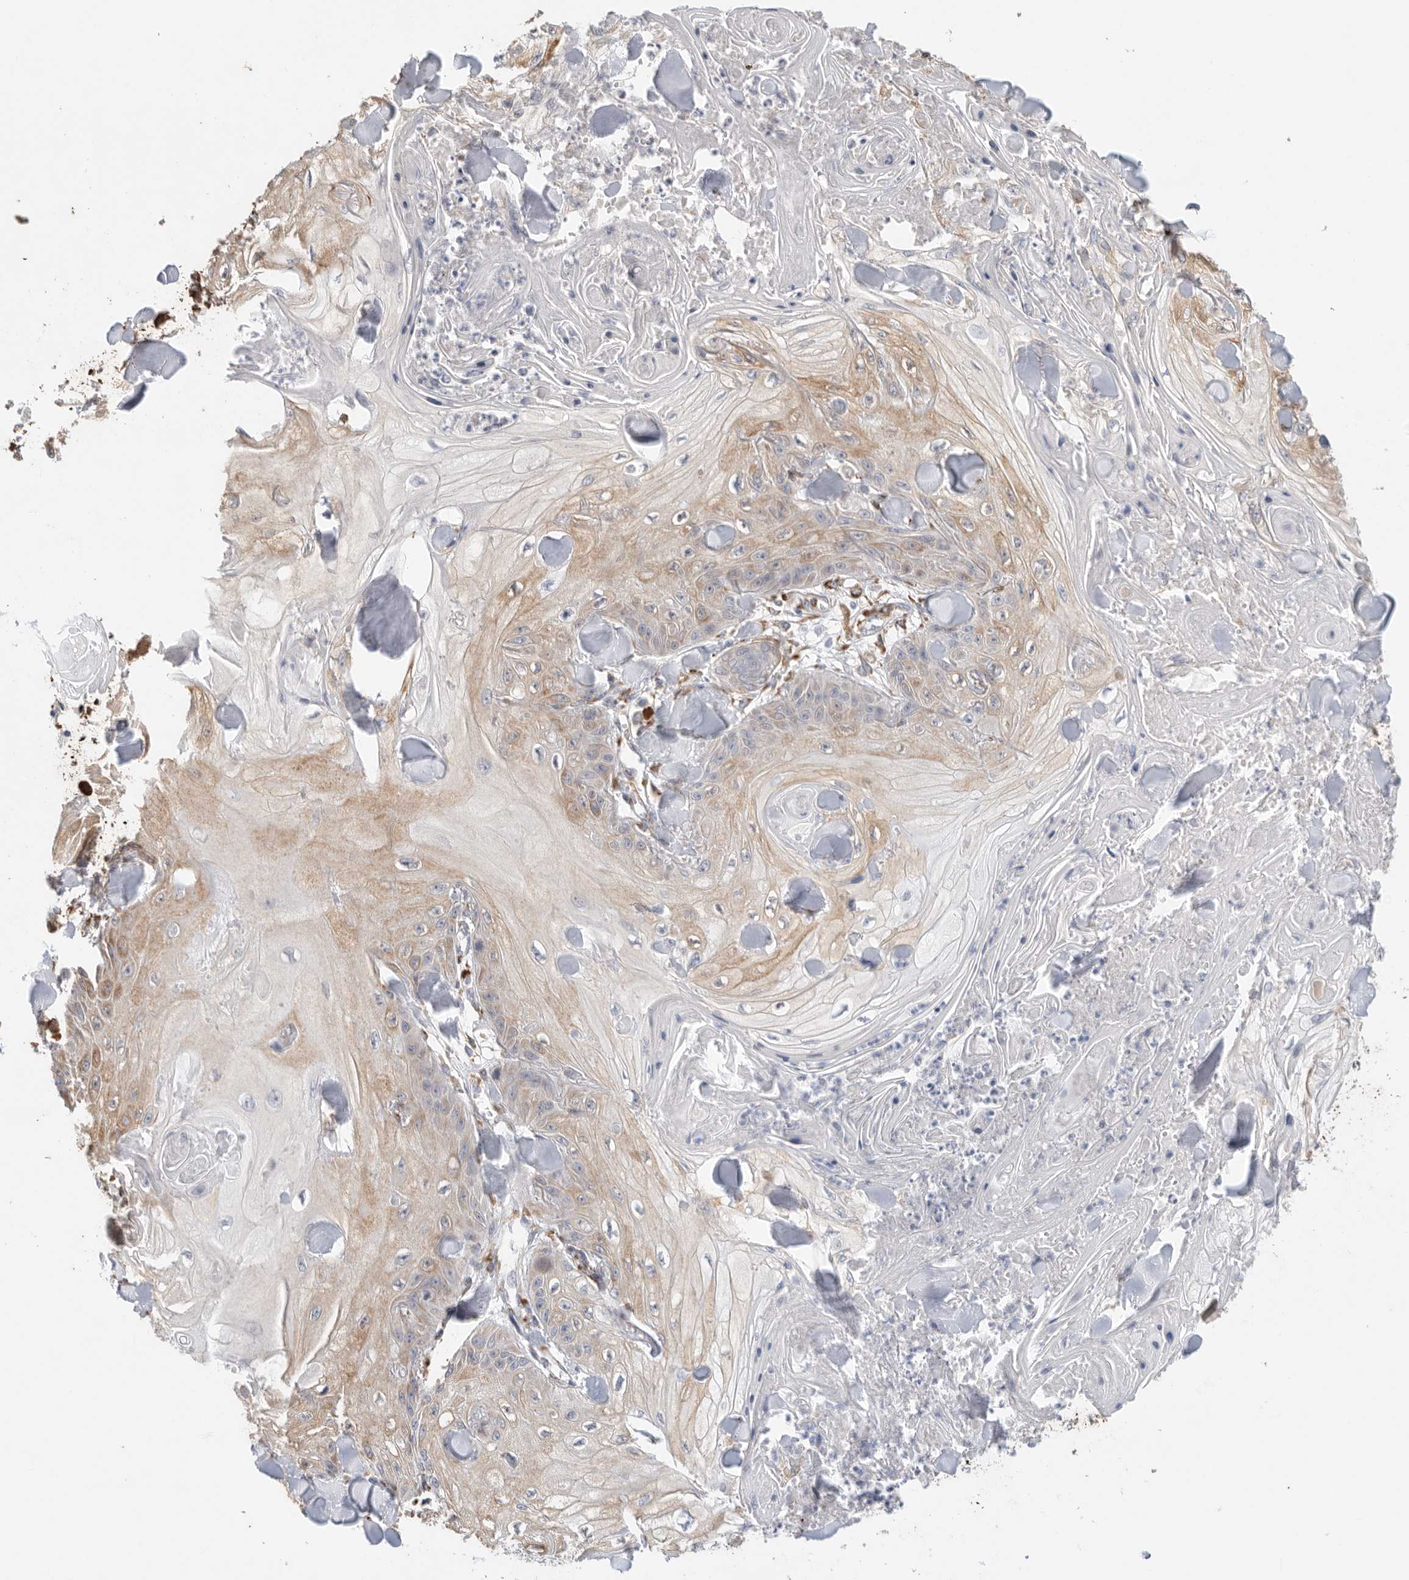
{"staining": {"intensity": "weak", "quantity": "25%-75%", "location": "cytoplasmic/membranous"}, "tissue": "skin cancer", "cell_type": "Tumor cells", "image_type": "cancer", "snomed": [{"axis": "morphology", "description": "Squamous cell carcinoma, NOS"}, {"axis": "topography", "description": "Skin"}], "caption": "Immunohistochemistry (DAB) staining of skin cancer demonstrates weak cytoplasmic/membranous protein expression in about 25%-75% of tumor cells.", "gene": "BLOC1S5", "patient": {"sex": "male", "age": 74}}